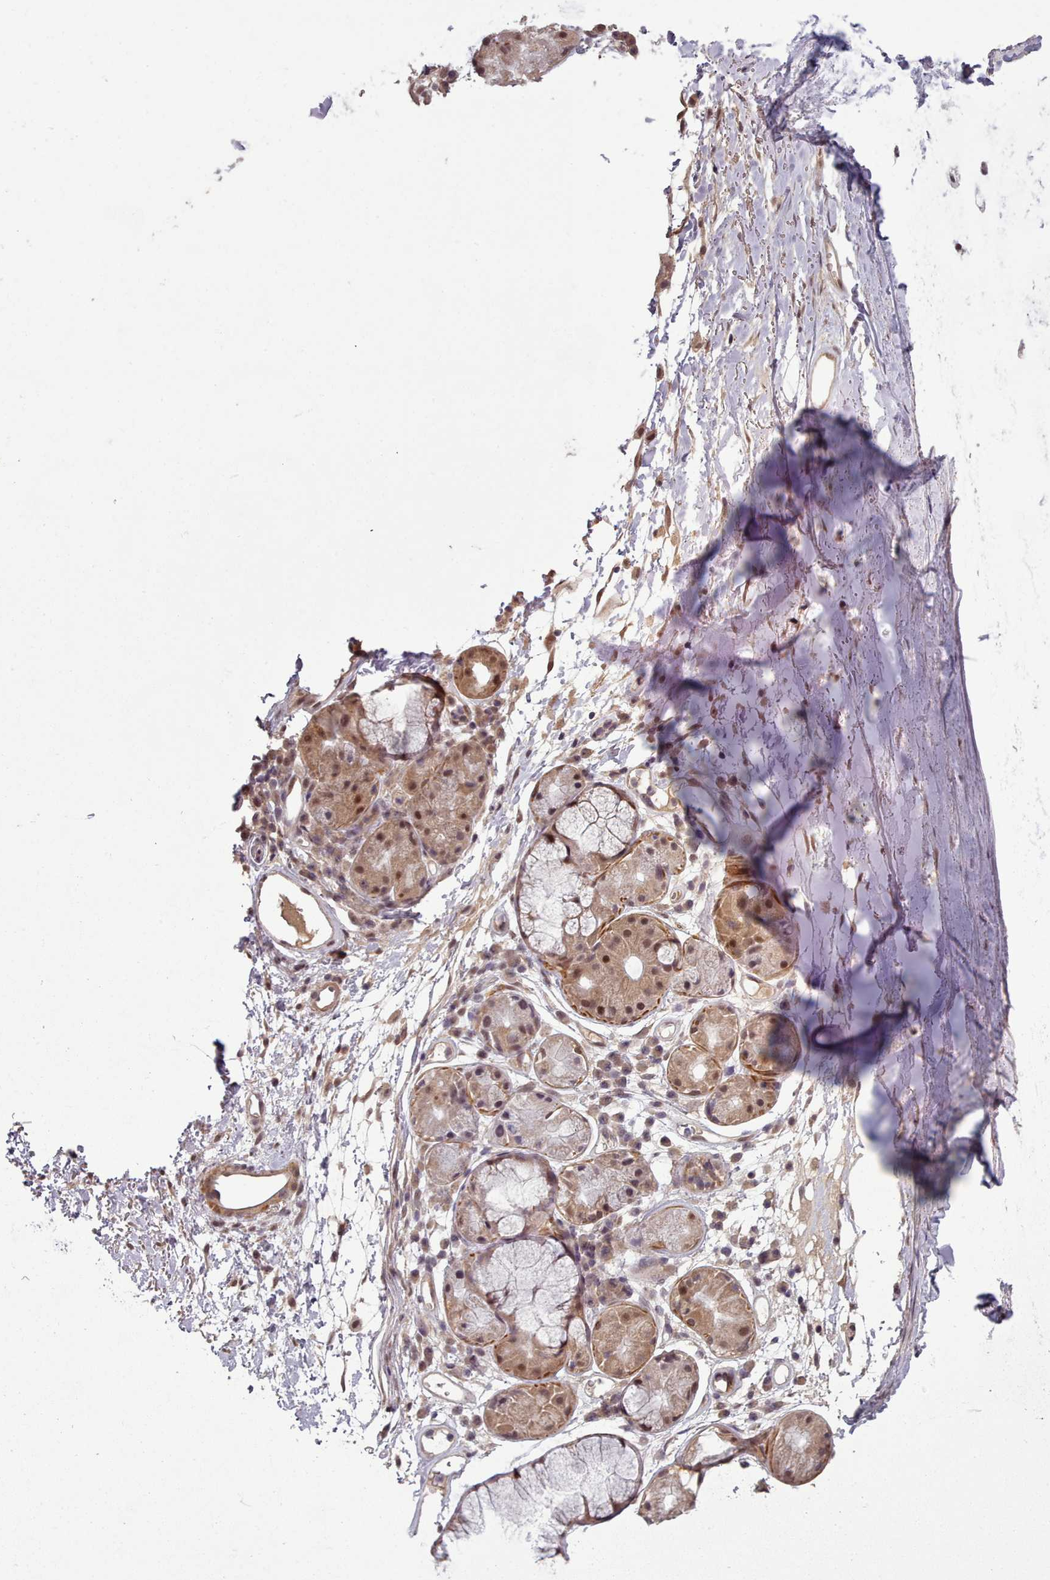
{"staining": {"intensity": "moderate", "quantity": ">75%", "location": "cytoplasmic/membranous,nuclear"}, "tissue": "soft tissue", "cell_type": "Chondrocytes", "image_type": "normal", "snomed": [{"axis": "morphology", "description": "Normal tissue, NOS"}, {"axis": "topography", "description": "Cartilage tissue"}], "caption": "A medium amount of moderate cytoplasmic/membranous,nuclear expression is seen in approximately >75% of chondrocytes in unremarkable soft tissue. Immunohistochemistry (ihc) stains the protein of interest in brown and the nuclei are stained blue.", "gene": "CDC6", "patient": {"sex": "male", "age": 80}}